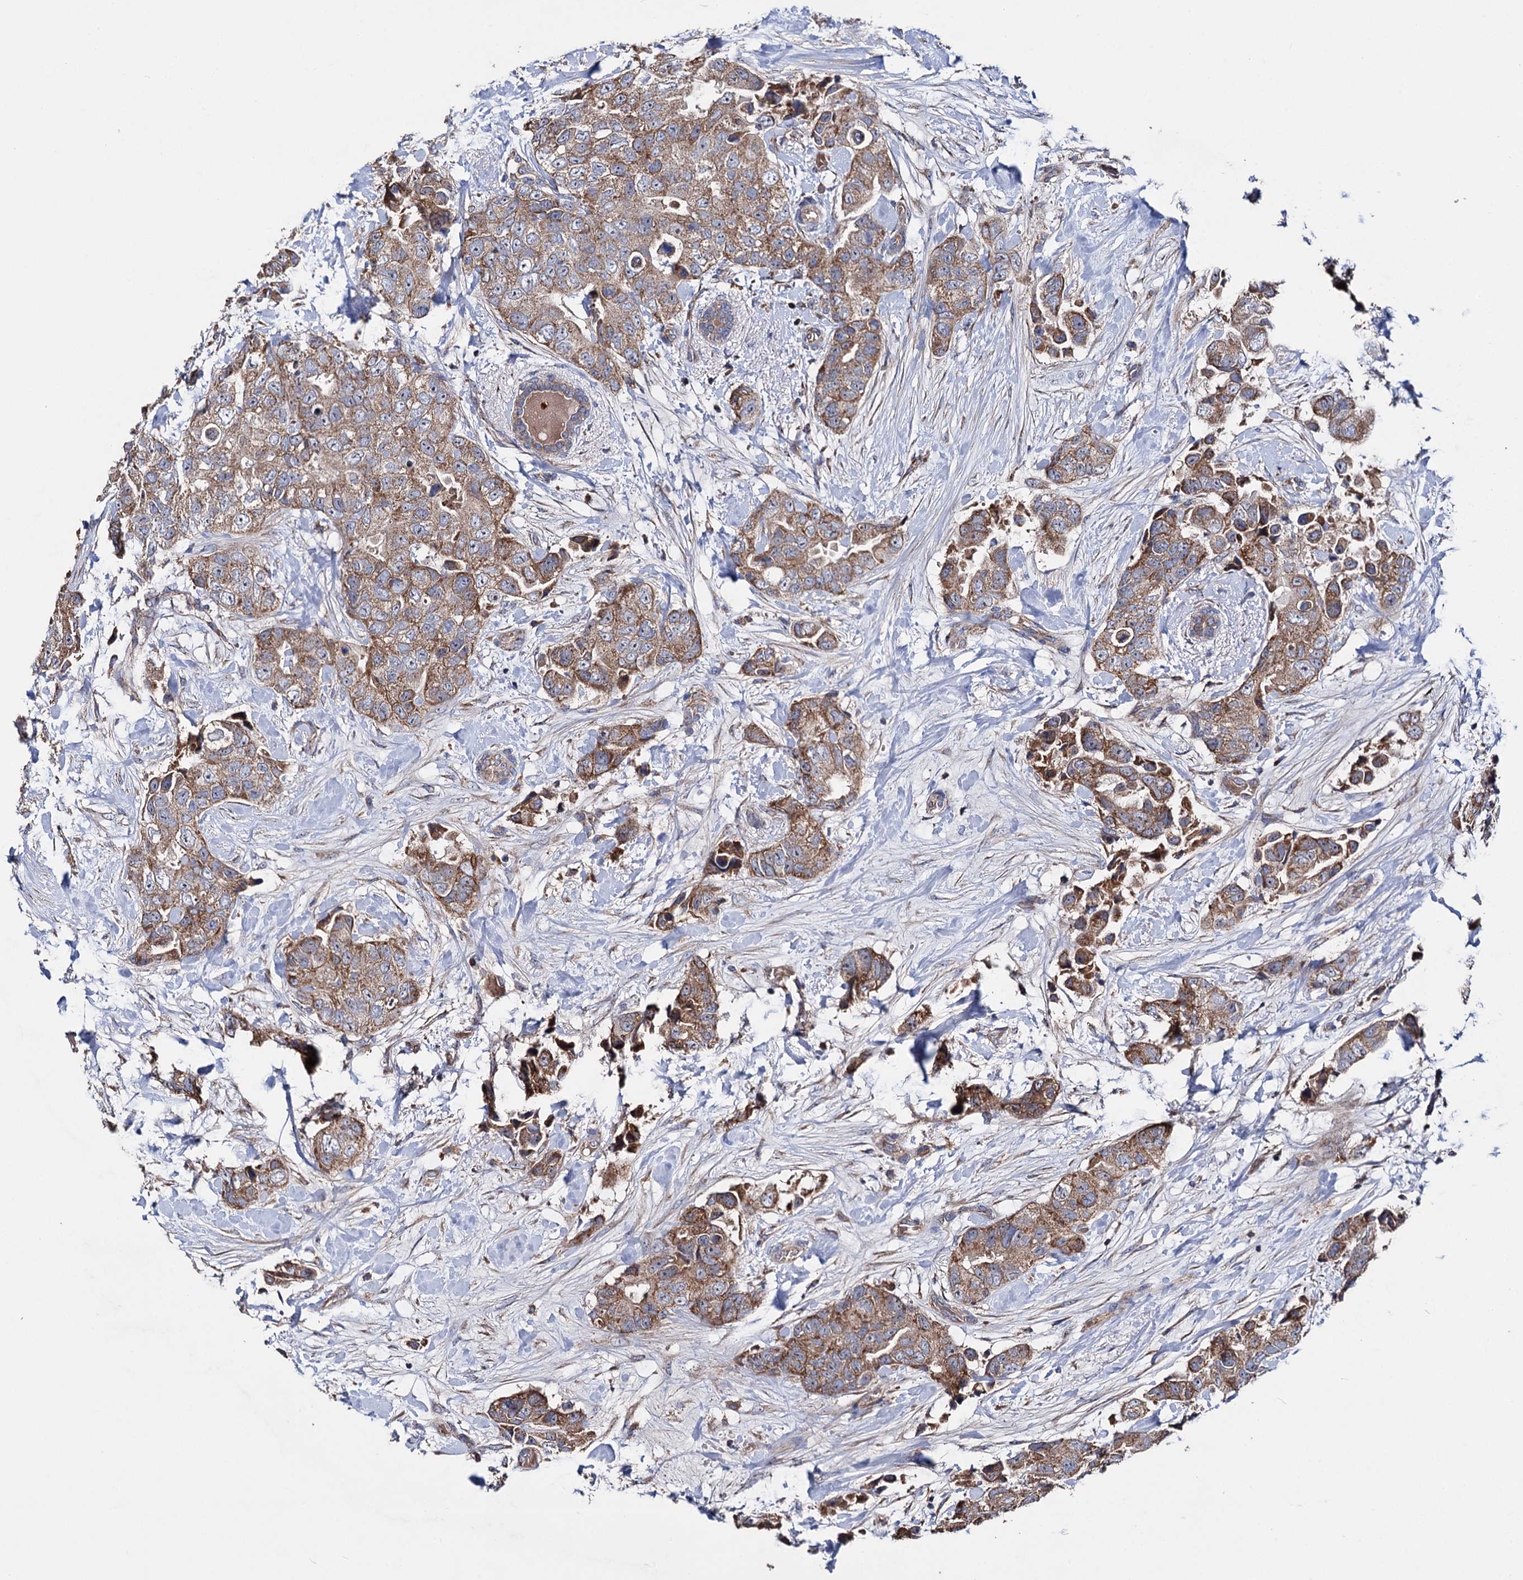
{"staining": {"intensity": "moderate", "quantity": ">75%", "location": "cytoplasmic/membranous"}, "tissue": "breast cancer", "cell_type": "Tumor cells", "image_type": "cancer", "snomed": [{"axis": "morphology", "description": "Duct carcinoma"}, {"axis": "topography", "description": "Breast"}], "caption": "Approximately >75% of tumor cells in breast cancer display moderate cytoplasmic/membranous protein expression as visualized by brown immunohistochemical staining.", "gene": "CLPB", "patient": {"sex": "female", "age": 62}}